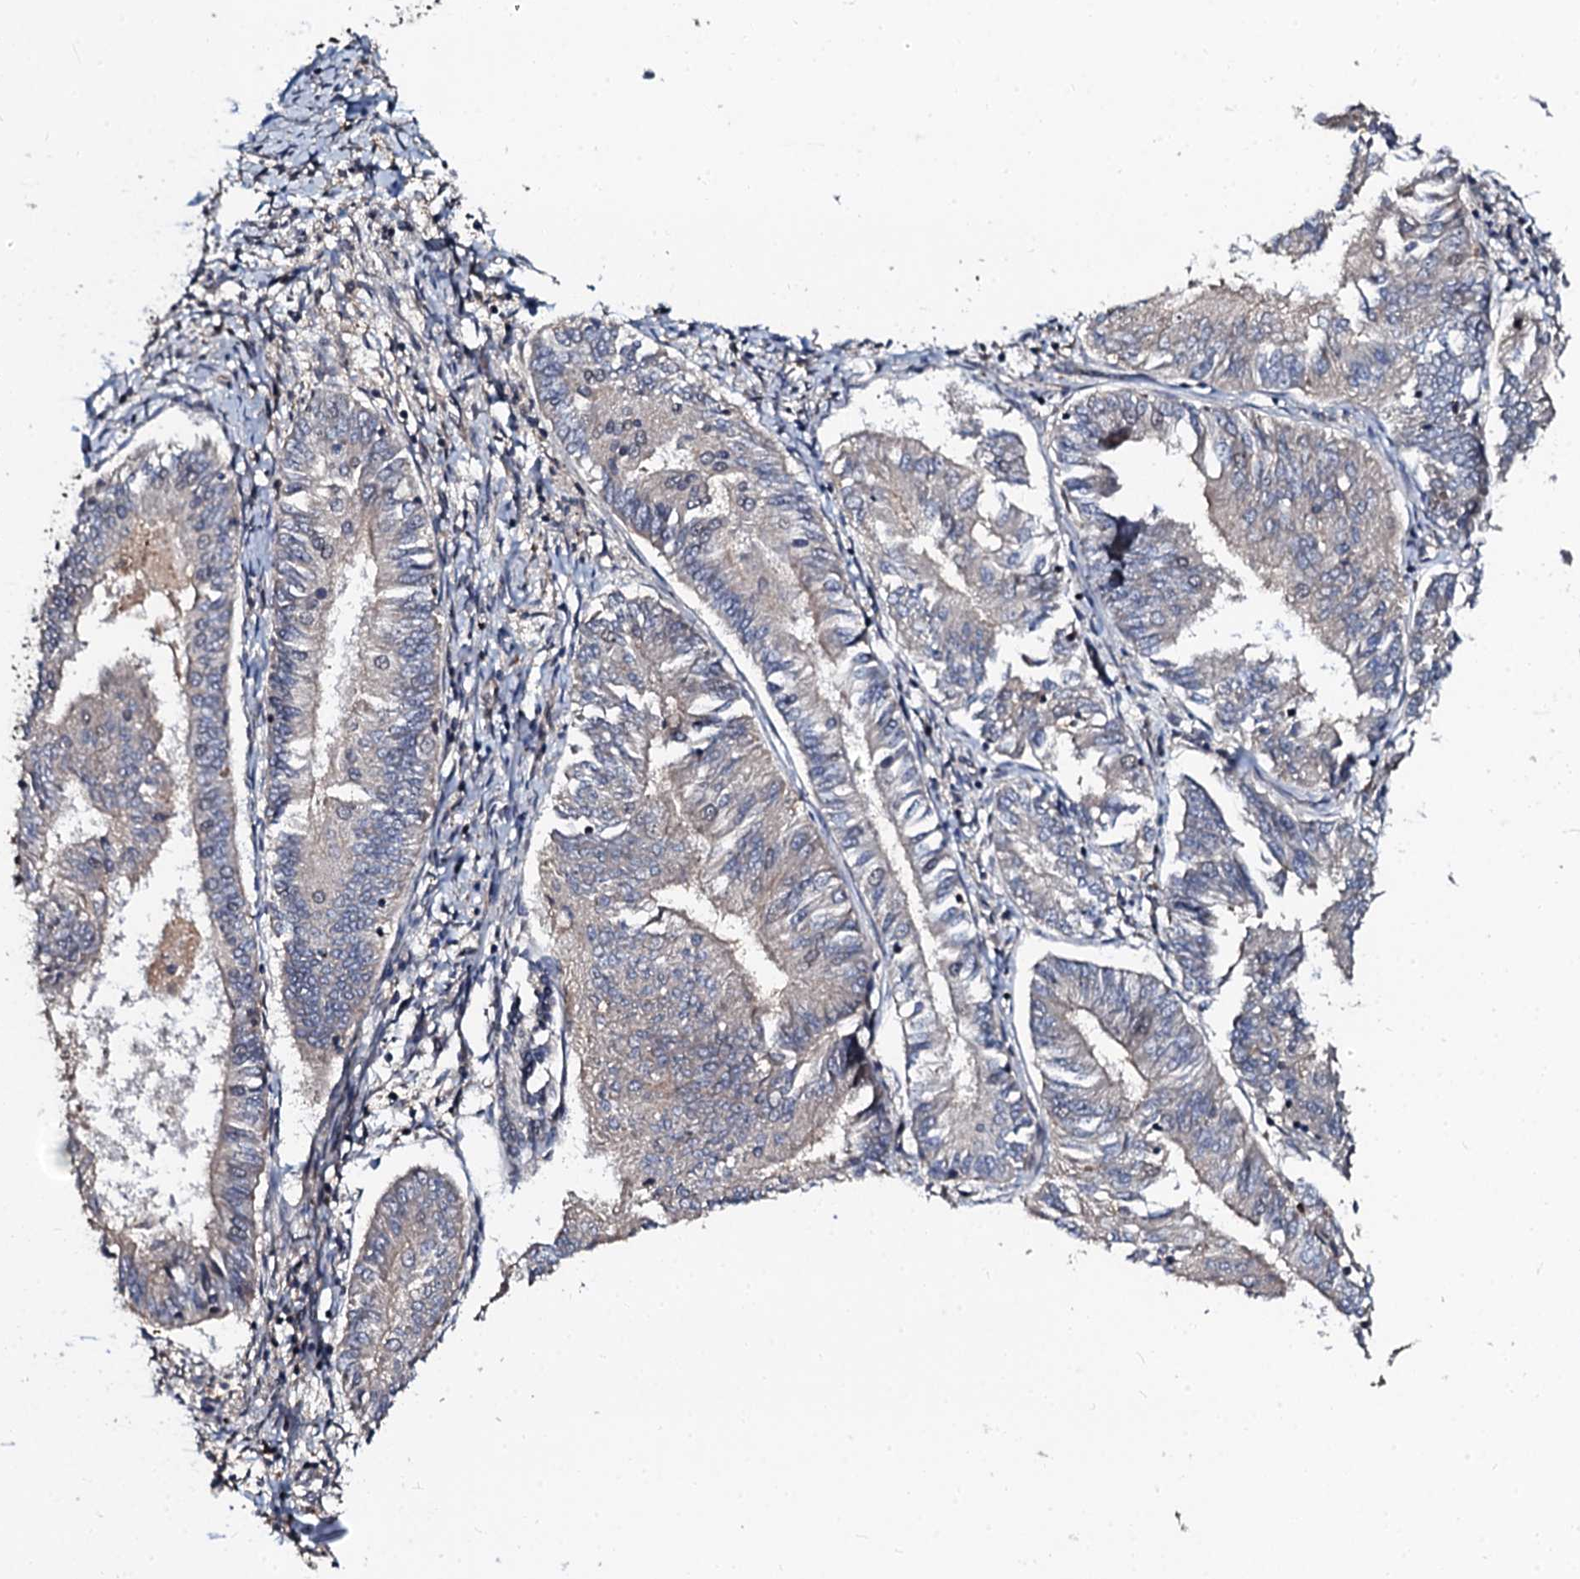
{"staining": {"intensity": "negative", "quantity": "none", "location": "none"}, "tissue": "endometrial cancer", "cell_type": "Tumor cells", "image_type": "cancer", "snomed": [{"axis": "morphology", "description": "Adenocarcinoma, NOS"}, {"axis": "topography", "description": "Endometrium"}], "caption": "Histopathology image shows no significant protein staining in tumor cells of endometrial cancer (adenocarcinoma).", "gene": "N4BP1", "patient": {"sex": "female", "age": 58}}